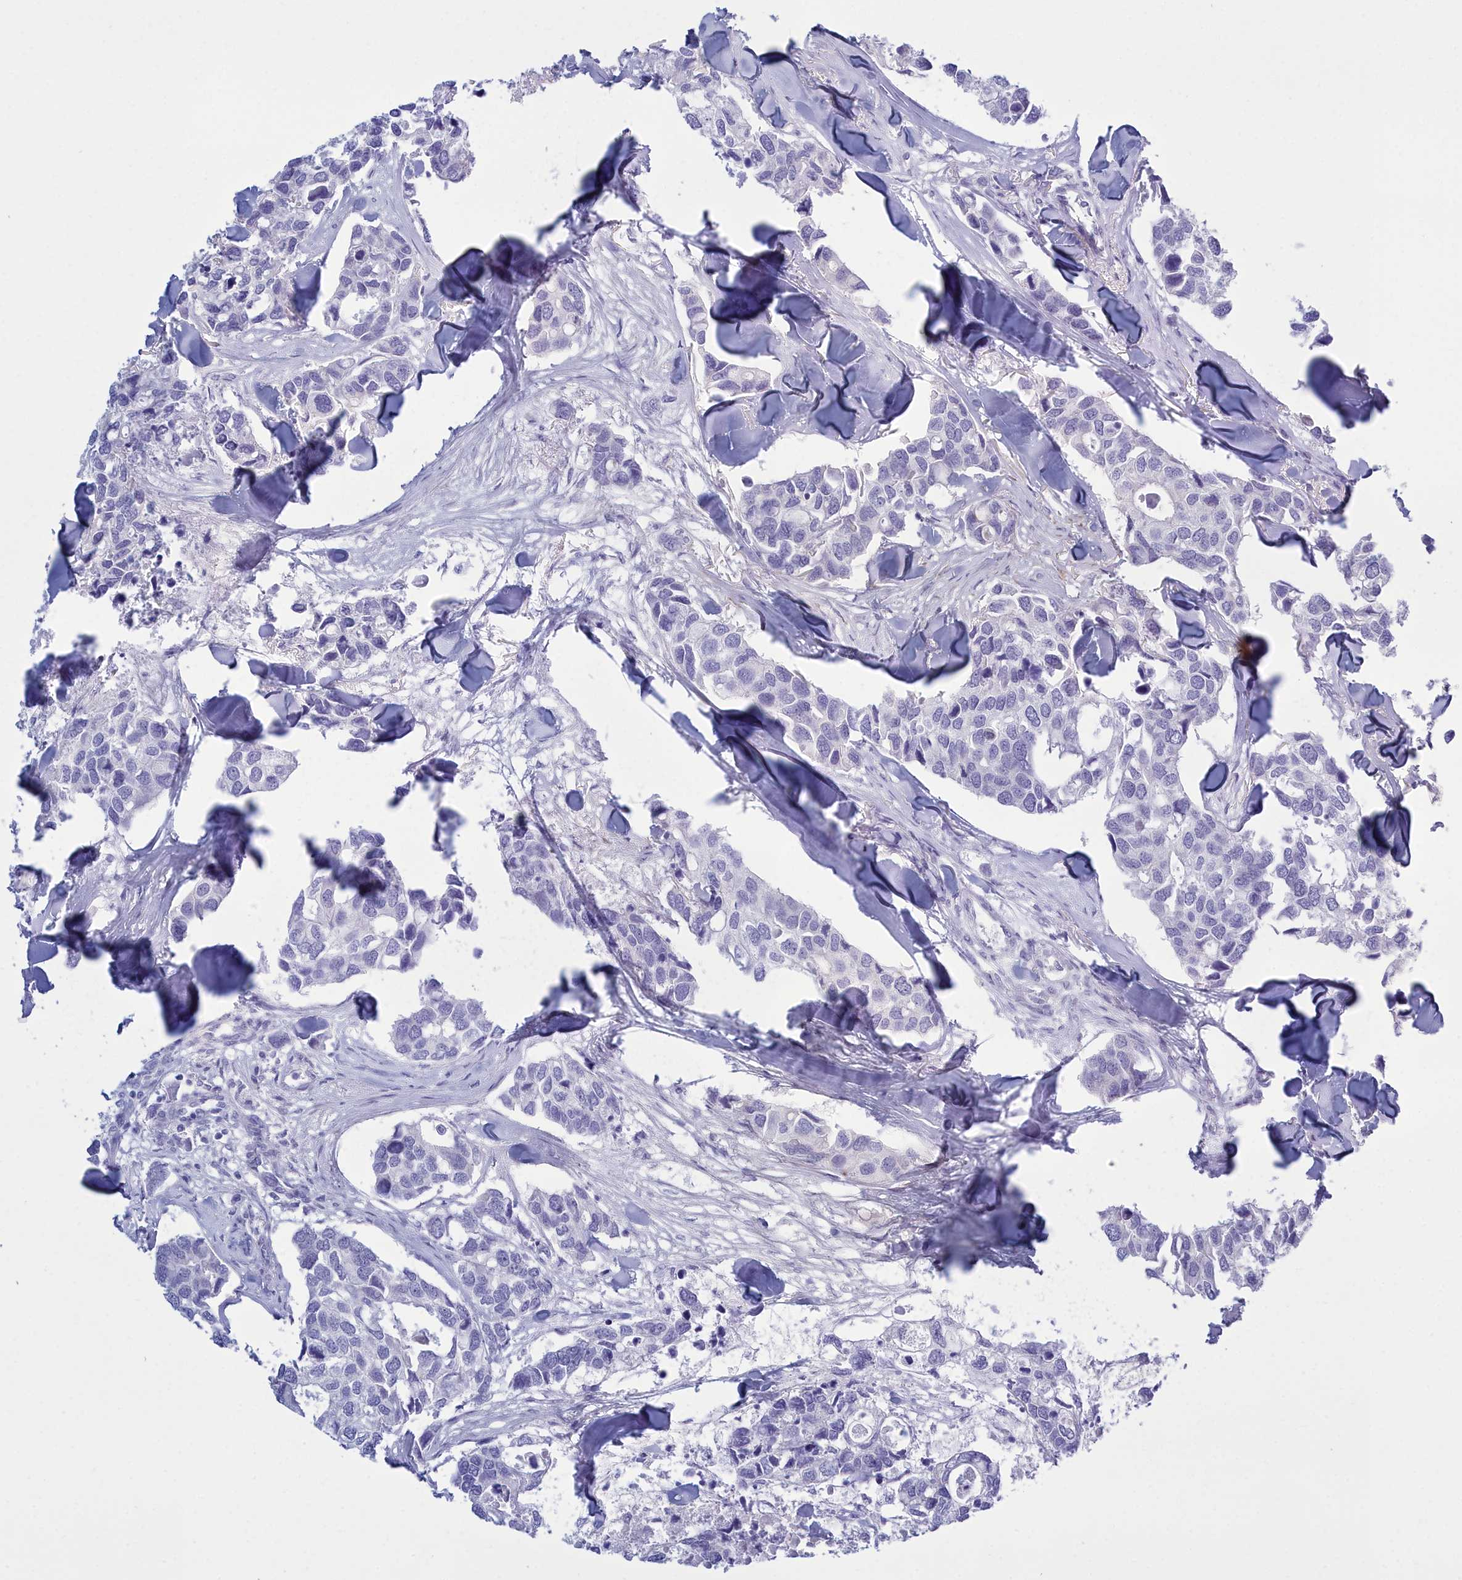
{"staining": {"intensity": "negative", "quantity": "none", "location": "none"}, "tissue": "breast cancer", "cell_type": "Tumor cells", "image_type": "cancer", "snomed": [{"axis": "morphology", "description": "Duct carcinoma"}, {"axis": "topography", "description": "Breast"}], "caption": "Tumor cells show no significant positivity in breast cancer (invasive ductal carcinoma).", "gene": "TMEM97", "patient": {"sex": "female", "age": 83}}